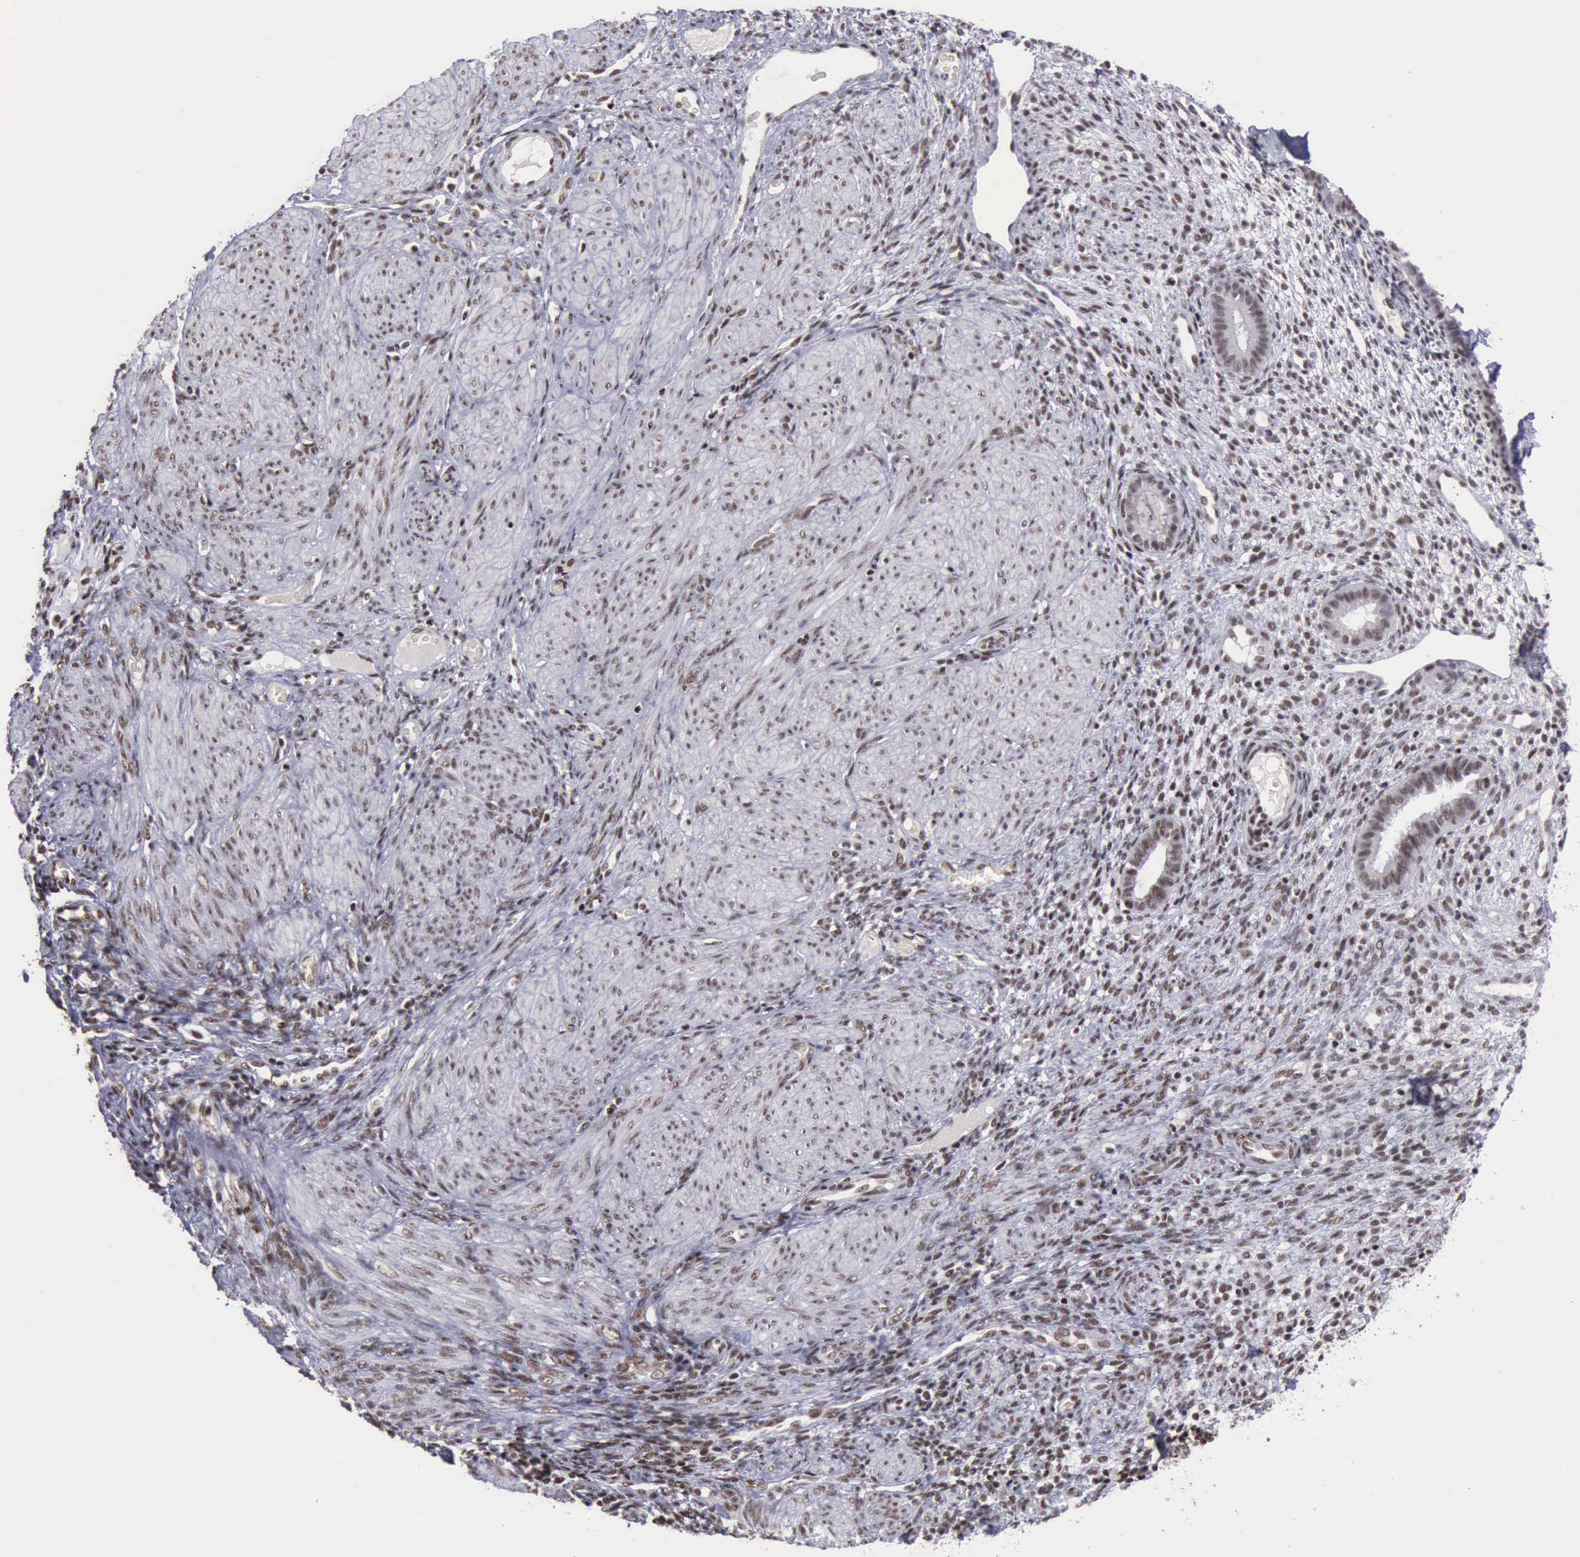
{"staining": {"intensity": "weak", "quantity": "25%-75%", "location": "nuclear"}, "tissue": "endometrium", "cell_type": "Cells in endometrial stroma", "image_type": "normal", "snomed": [{"axis": "morphology", "description": "Normal tissue, NOS"}, {"axis": "topography", "description": "Endometrium"}], "caption": "A histopathology image of human endometrium stained for a protein displays weak nuclear brown staining in cells in endometrial stroma. Ihc stains the protein in brown and the nuclei are stained blue.", "gene": "YY1", "patient": {"sex": "female", "age": 72}}